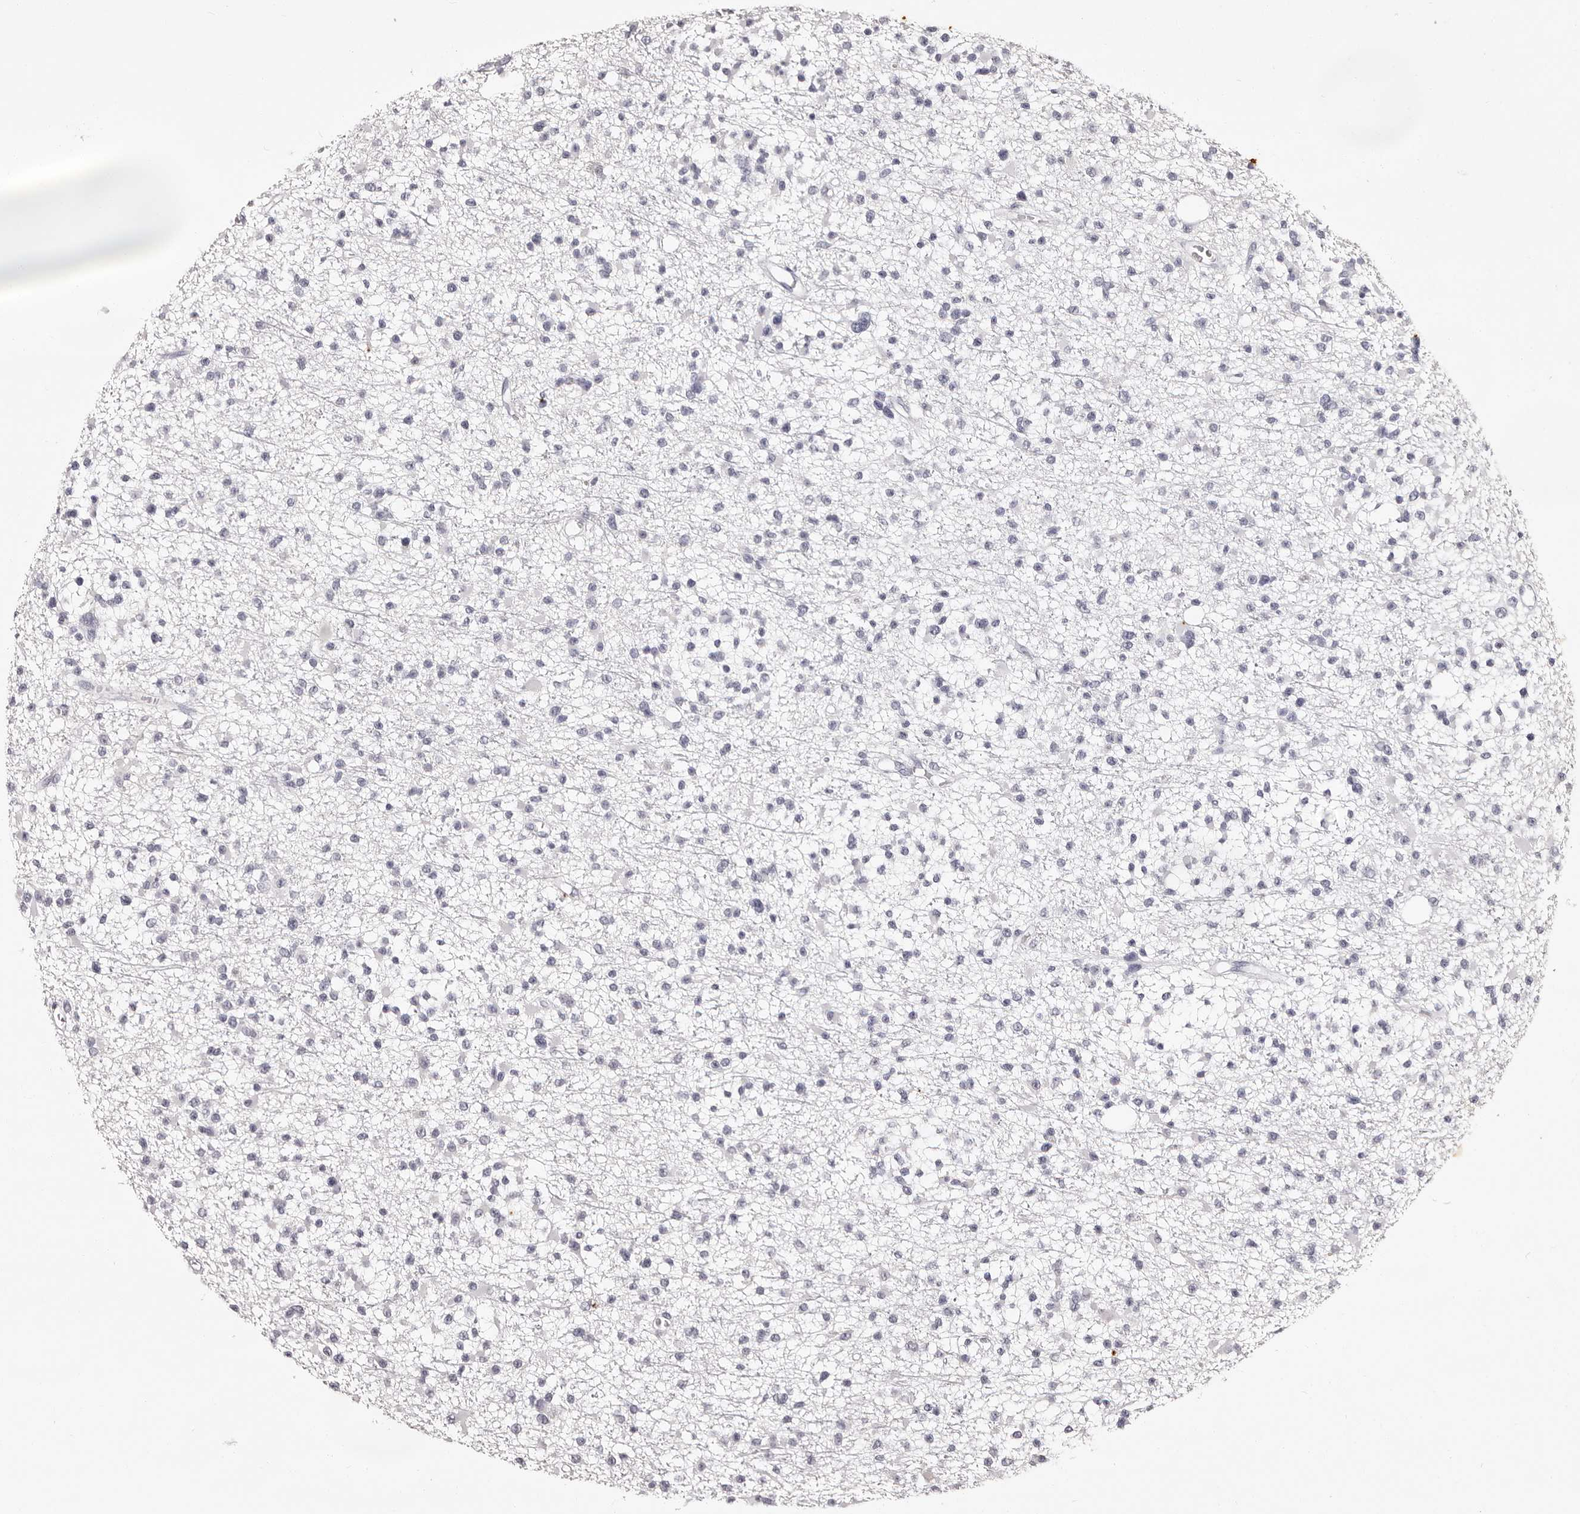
{"staining": {"intensity": "negative", "quantity": "none", "location": "none"}, "tissue": "glioma", "cell_type": "Tumor cells", "image_type": "cancer", "snomed": [{"axis": "morphology", "description": "Glioma, malignant, Low grade"}, {"axis": "topography", "description": "Brain"}], "caption": "This is an IHC micrograph of human malignant low-grade glioma. There is no positivity in tumor cells.", "gene": "BPGM", "patient": {"sex": "female", "age": 22}}